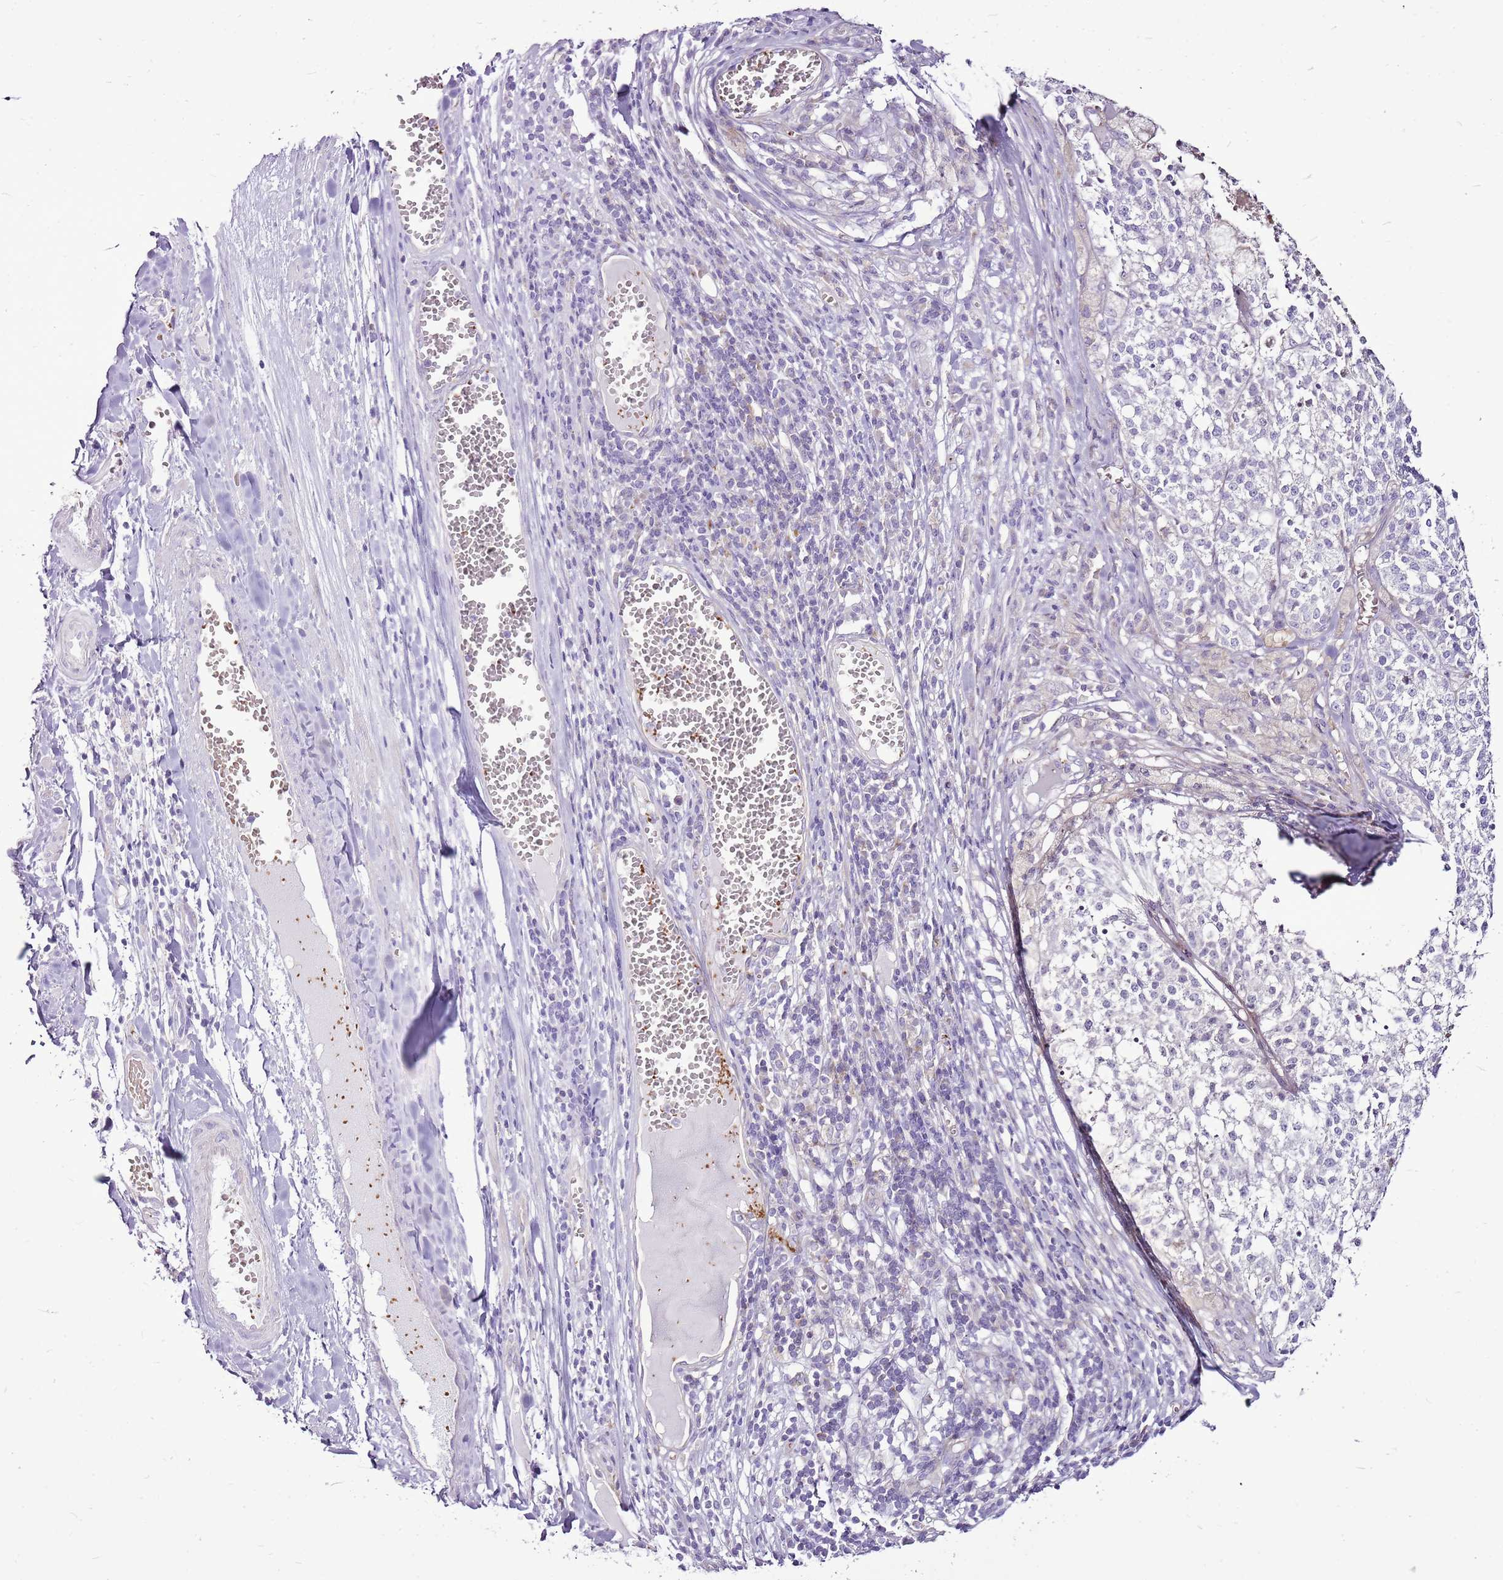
{"staining": {"intensity": "negative", "quantity": "none", "location": "none"}, "tissue": "melanoma", "cell_type": "Tumor cells", "image_type": "cancer", "snomed": [{"axis": "morphology", "description": "Malignant melanoma, NOS"}, {"axis": "topography", "description": "Skin"}], "caption": "IHC histopathology image of human malignant melanoma stained for a protein (brown), which exhibits no expression in tumor cells. (Immunohistochemistry (ihc), brightfield microscopy, high magnification).", "gene": "CHAC2", "patient": {"sex": "female", "age": 64}}